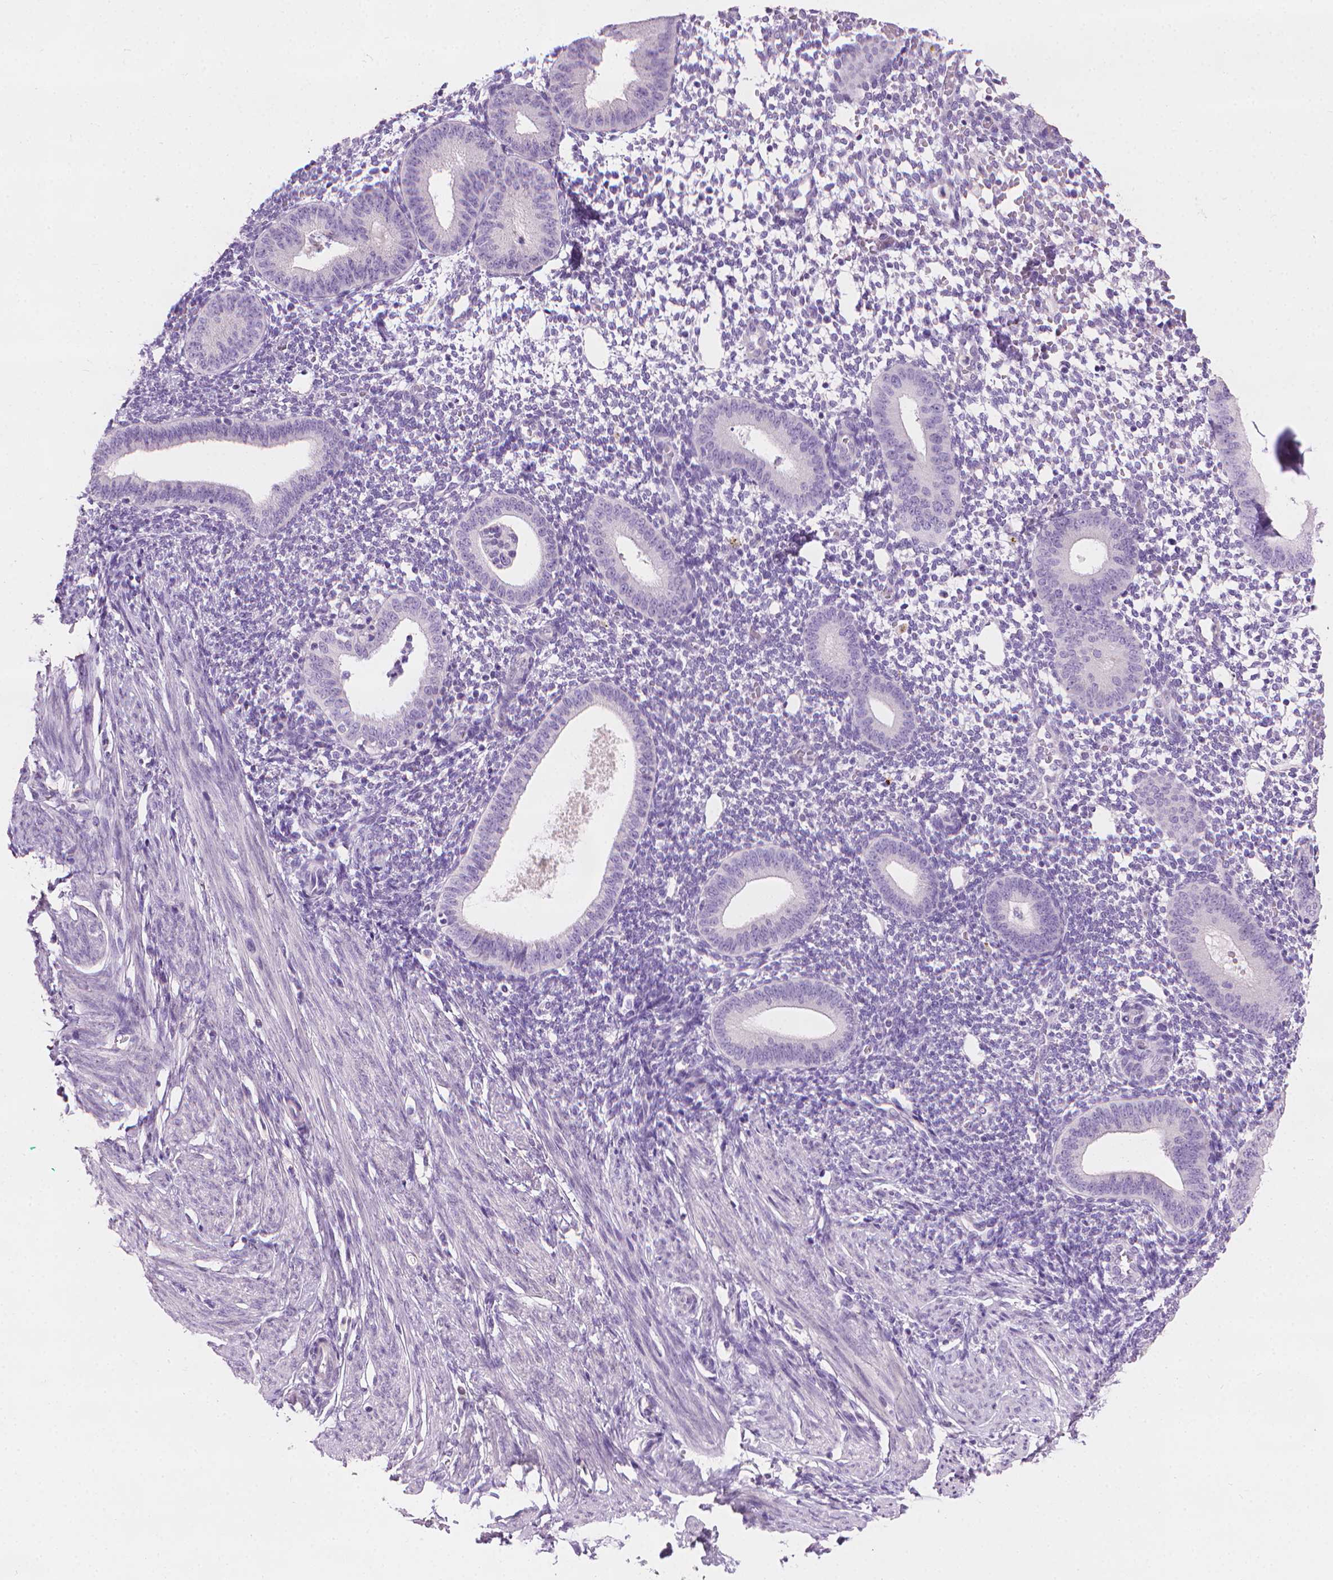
{"staining": {"intensity": "negative", "quantity": "none", "location": "none"}, "tissue": "endometrium", "cell_type": "Cells in endometrial stroma", "image_type": "normal", "snomed": [{"axis": "morphology", "description": "Normal tissue, NOS"}, {"axis": "topography", "description": "Endometrium"}], "caption": "Protein analysis of unremarkable endometrium reveals no significant staining in cells in endometrial stroma.", "gene": "MLANA", "patient": {"sex": "female", "age": 40}}